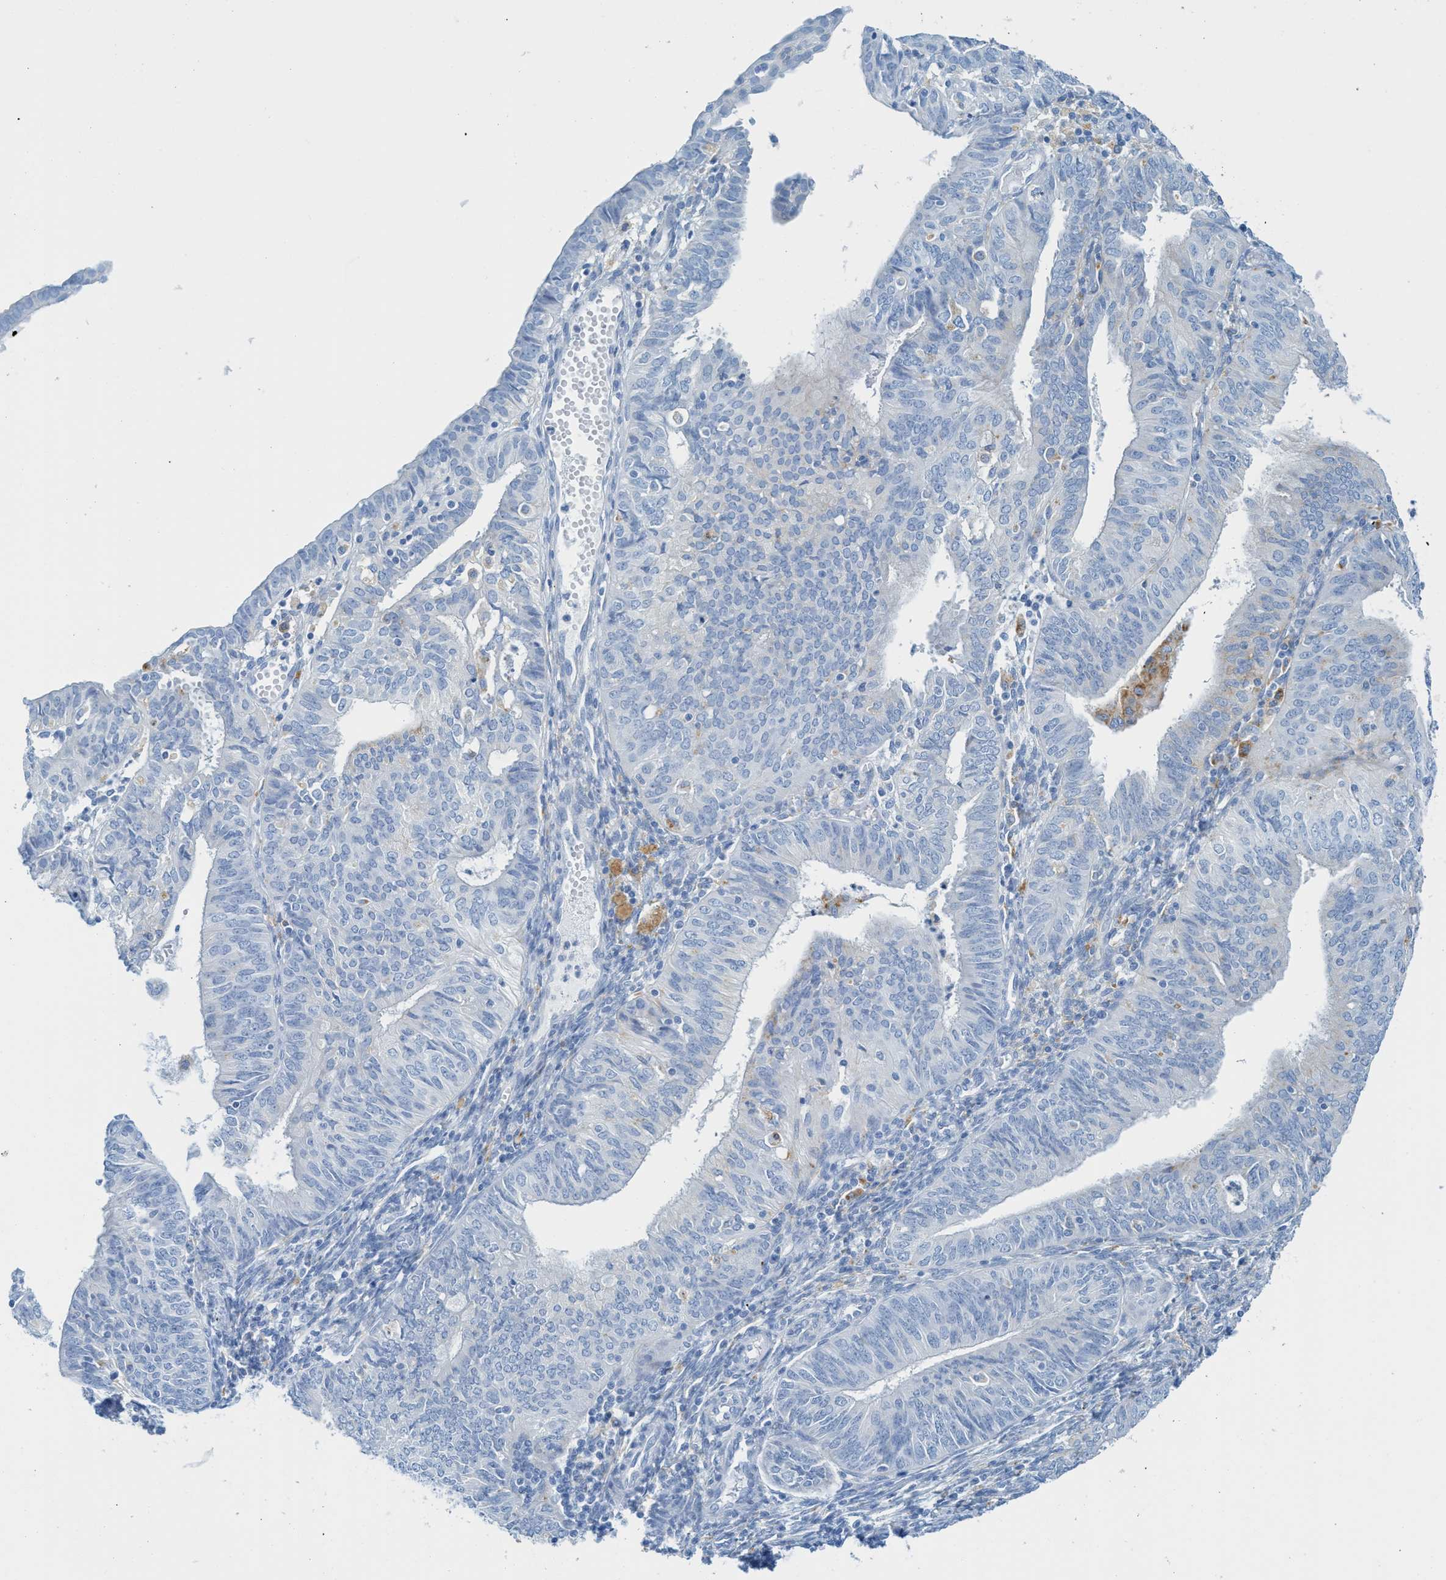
{"staining": {"intensity": "negative", "quantity": "none", "location": "none"}, "tissue": "endometrial cancer", "cell_type": "Tumor cells", "image_type": "cancer", "snomed": [{"axis": "morphology", "description": "Adenocarcinoma, NOS"}, {"axis": "topography", "description": "Endometrium"}], "caption": "This is an immunohistochemistry (IHC) histopathology image of human endometrial cancer (adenocarcinoma). There is no staining in tumor cells.", "gene": "C21orf62", "patient": {"sex": "female", "age": 58}}